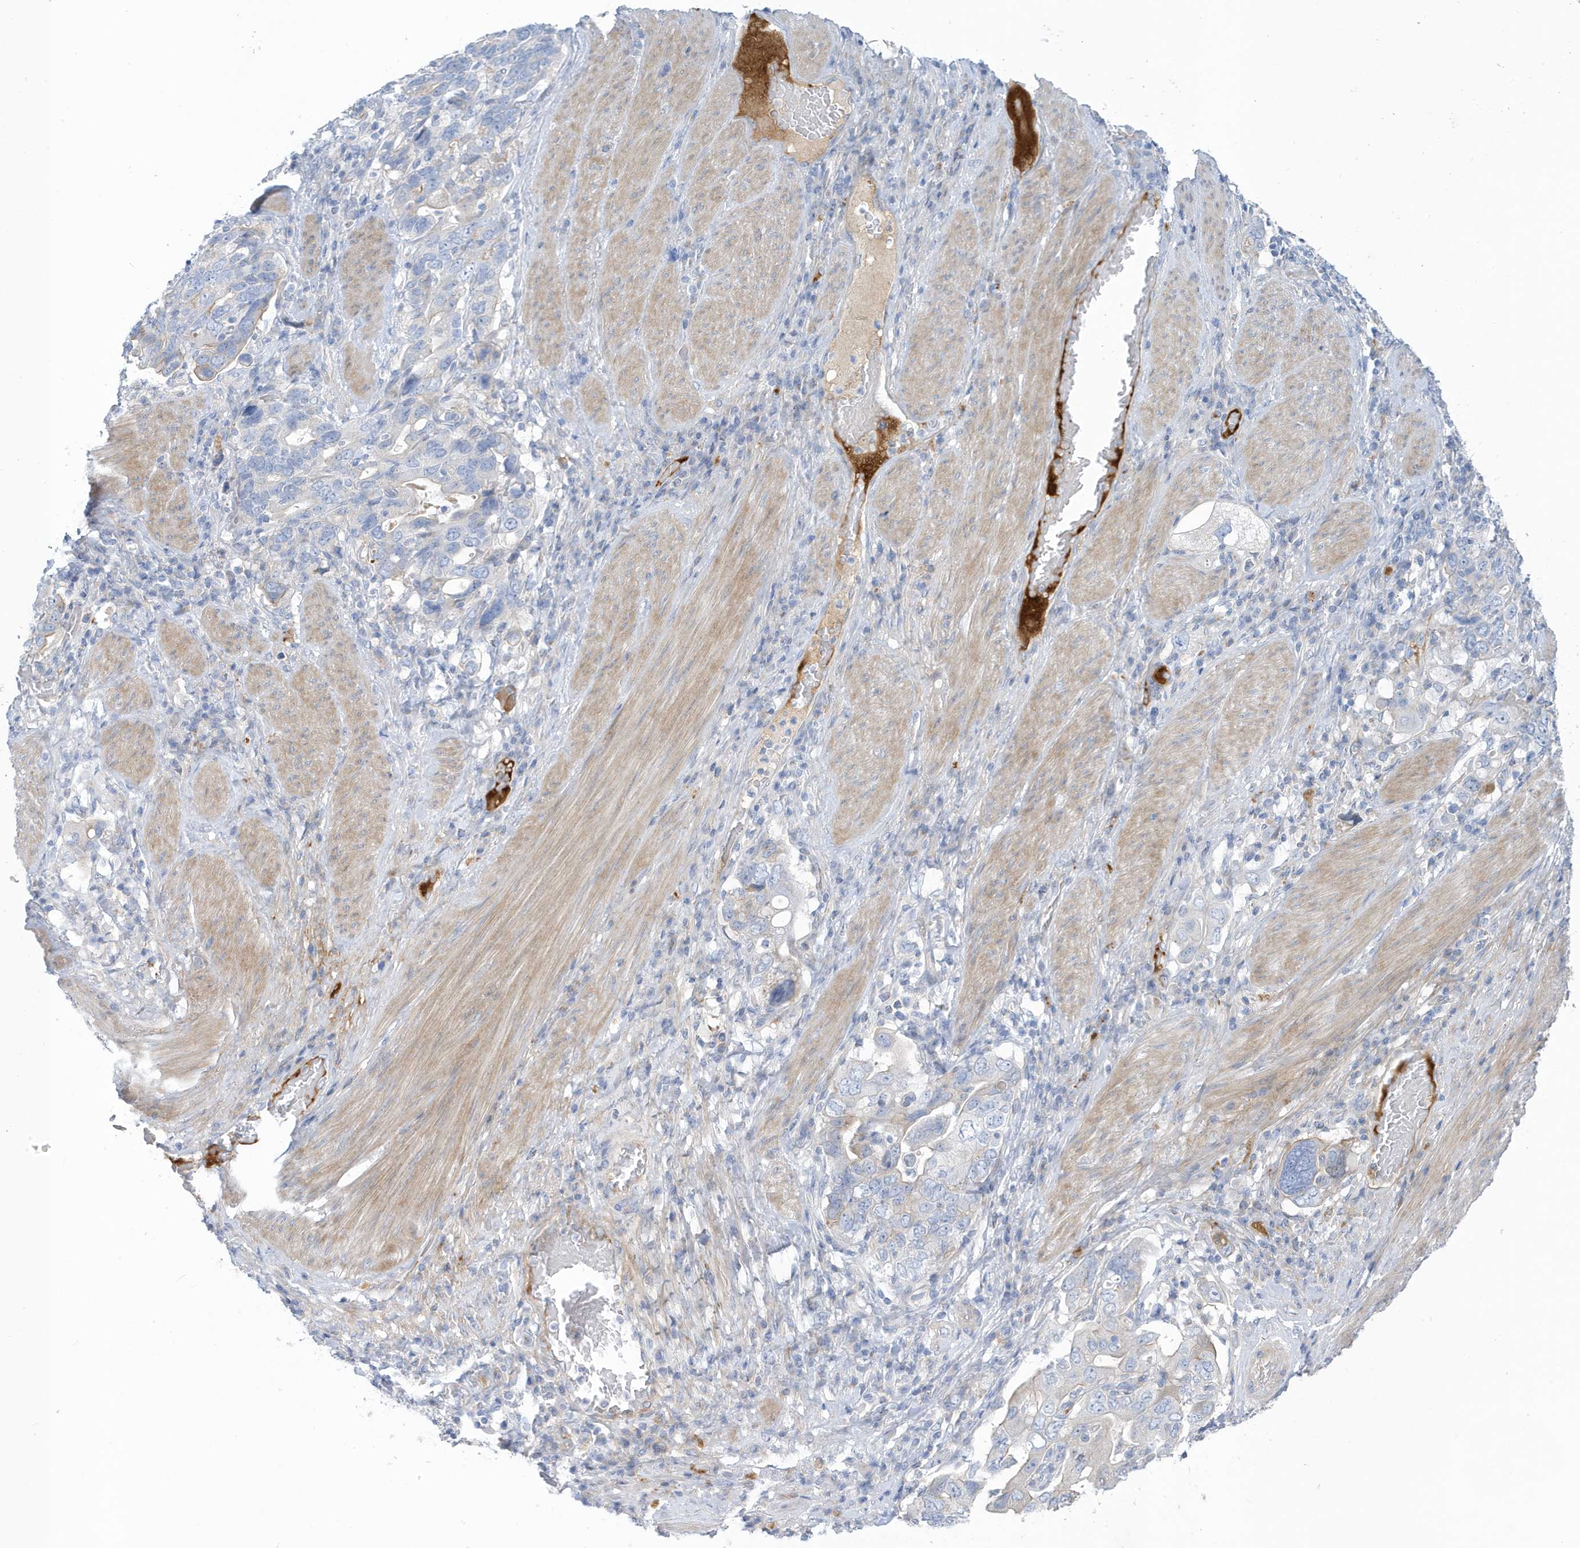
{"staining": {"intensity": "negative", "quantity": "none", "location": "none"}, "tissue": "stomach cancer", "cell_type": "Tumor cells", "image_type": "cancer", "snomed": [{"axis": "morphology", "description": "Adenocarcinoma, NOS"}, {"axis": "topography", "description": "Stomach, upper"}], "caption": "An image of stomach adenocarcinoma stained for a protein reveals no brown staining in tumor cells.", "gene": "ATP13A5", "patient": {"sex": "male", "age": 62}}